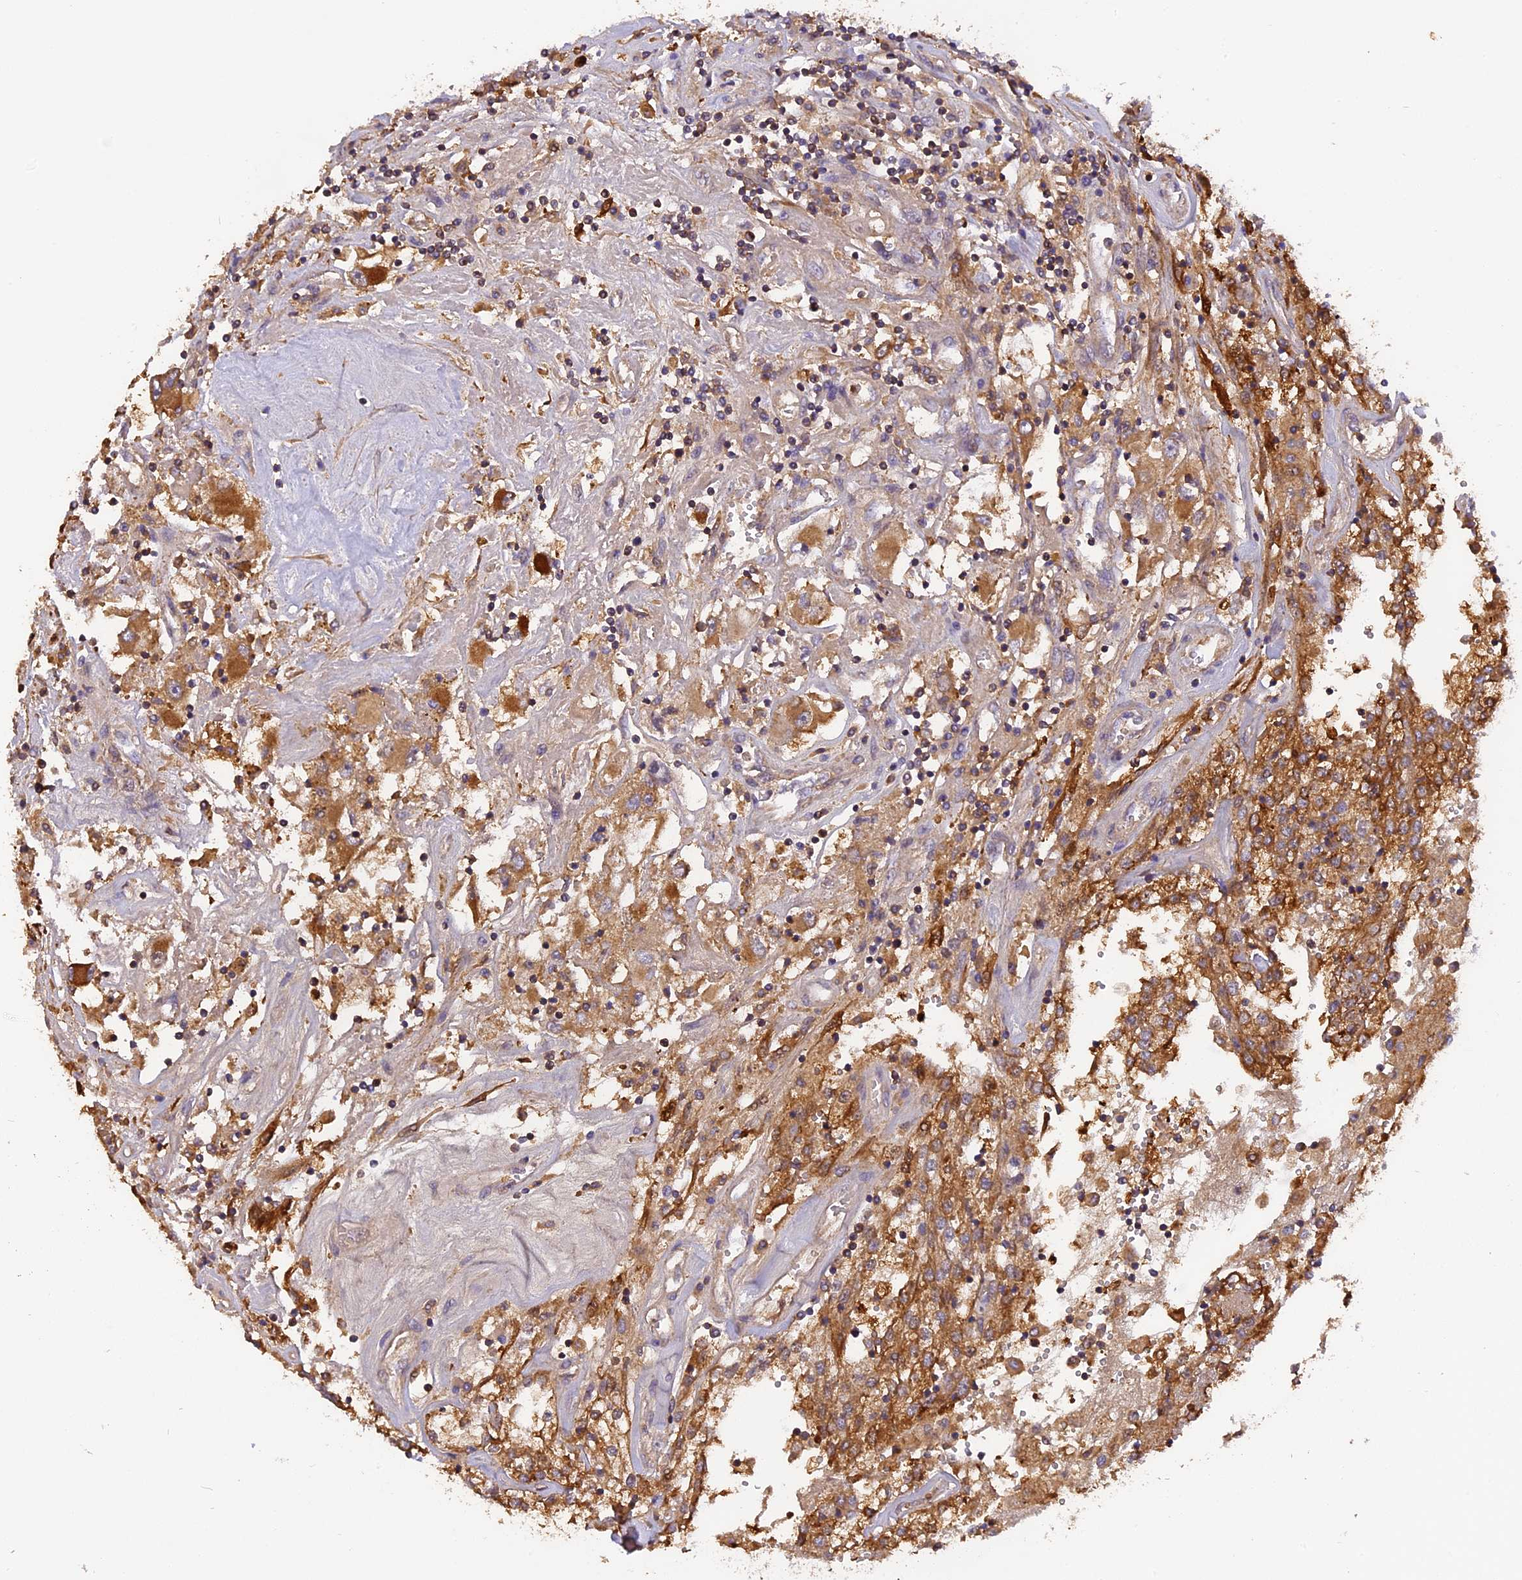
{"staining": {"intensity": "moderate", "quantity": ">75%", "location": "cytoplasmic/membranous"}, "tissue": "renal cancer", "cell_type": "Tumor cells", "image_type": "cancer", "snomed": [{"axis": "morphology", "description": "Adenocarcinoma, NOS"}, {"axis": "topography", "description": "Kidney"}], "caption": "About >75% of tumor cells in adenocarcinoma (renal) demonstrate moderate cytoplasmic/membranous protein expression as visualized by brown immunohistochemical staining.", "gene": "STOML1", "patient": {"sex": "female", "age": 52}}